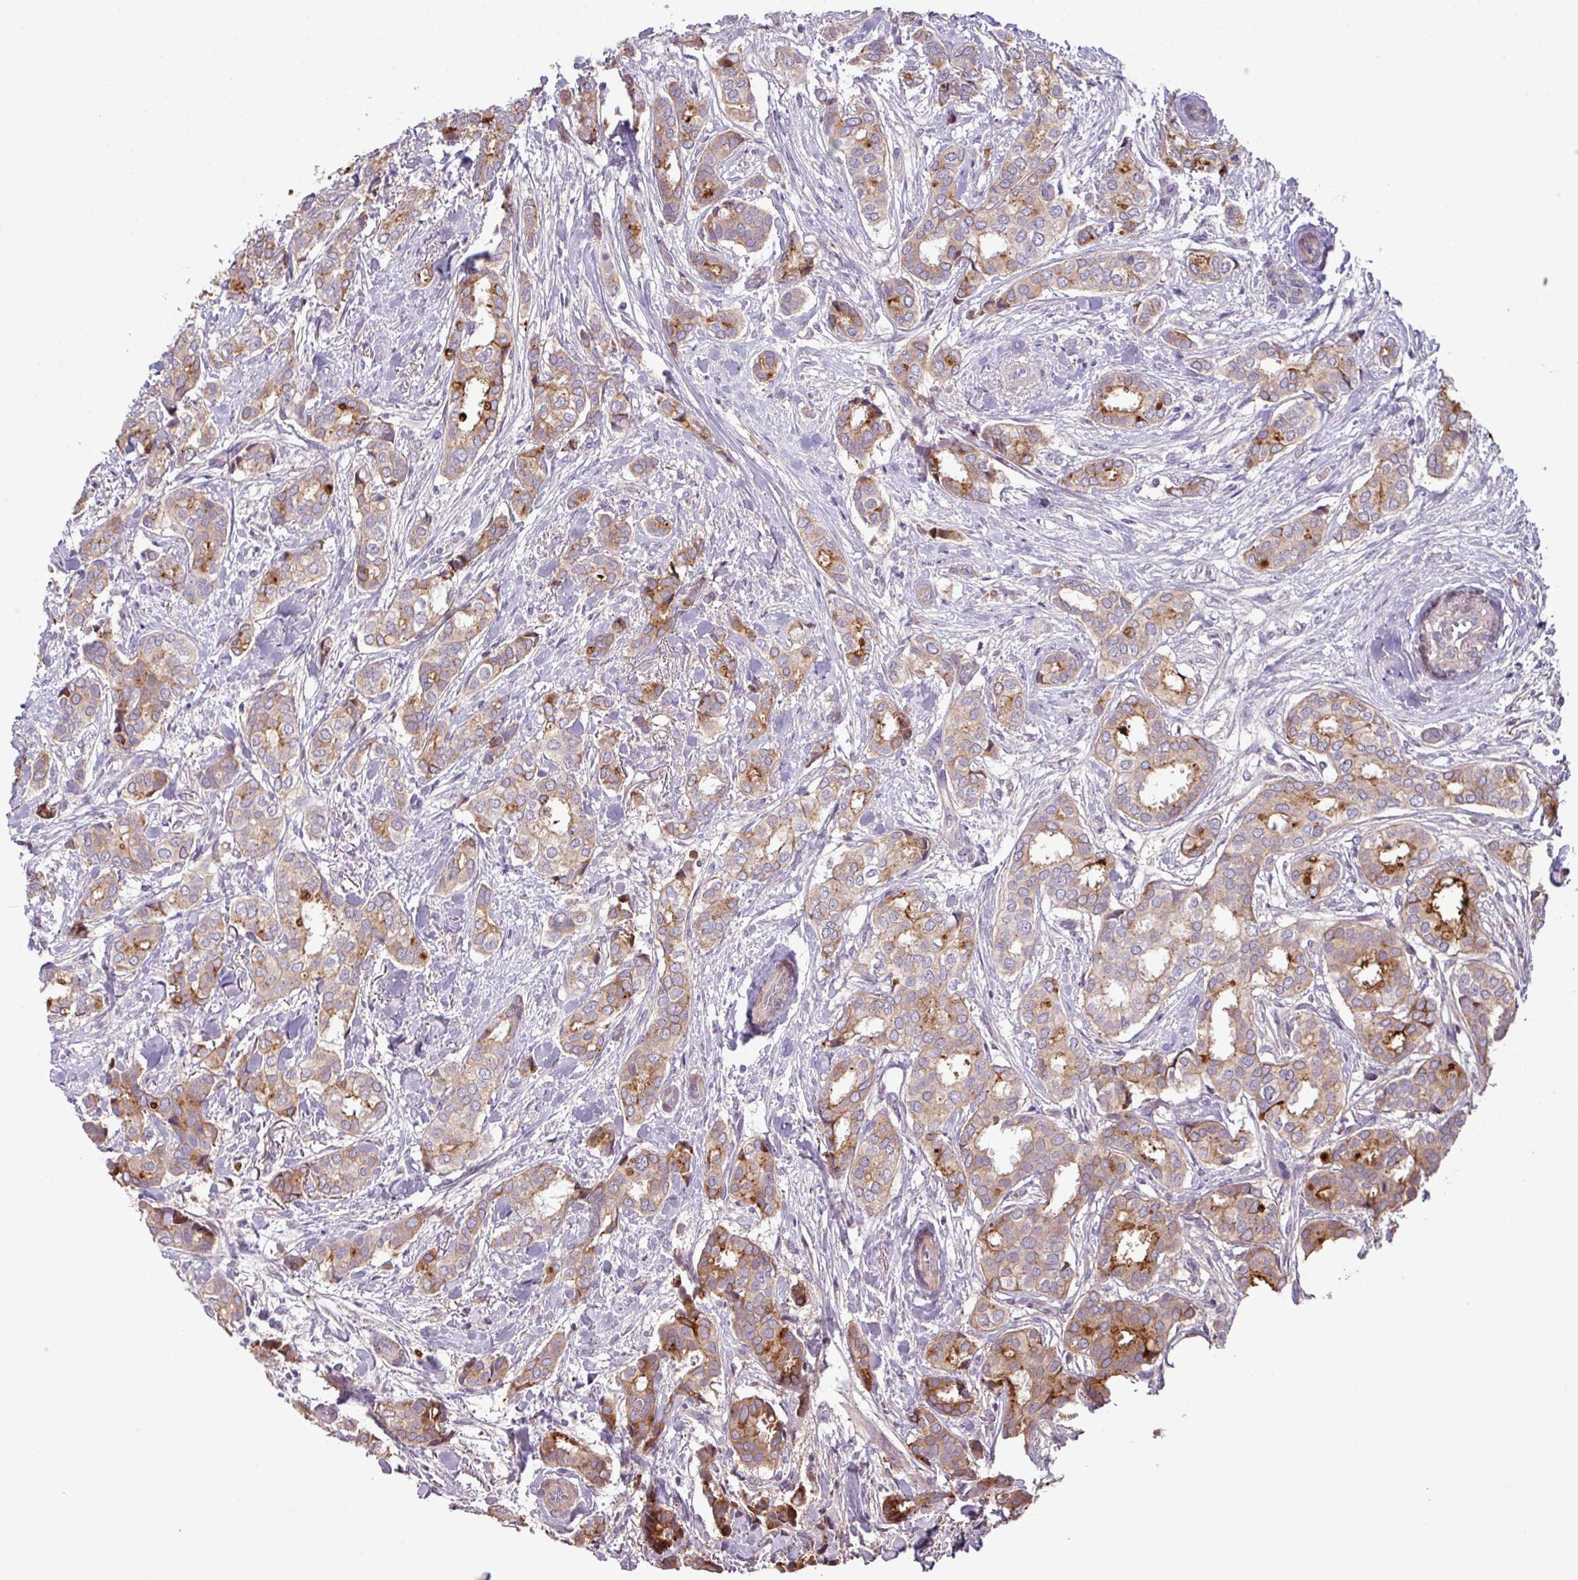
{"staining": {"intensity": "moderate", "quantity": "25%-75%", "location": "cytoplasmic/membranous"}, "tissue": "breast cancer", "cell_type": "Tumor cells", "image_type": "cancer", "snomed": [{"axis": "morphology", "description": "Duct carcinoma"}, {"axis": "topography", "description": "Breast"}], "caption": "Tumor cells demonstrate medium levels of moderate cytoplasmic/membranous expression in about 25%-75% of cells in breast intraductal carcinoma. Using DAB (3,3'-diaminobenzidine) (brown) and hematoxylin (blue) stains, captured at high magnification using brightfield microscopy.", "gene": "C4B", "patient": {"sex": "female", "age": 73}}